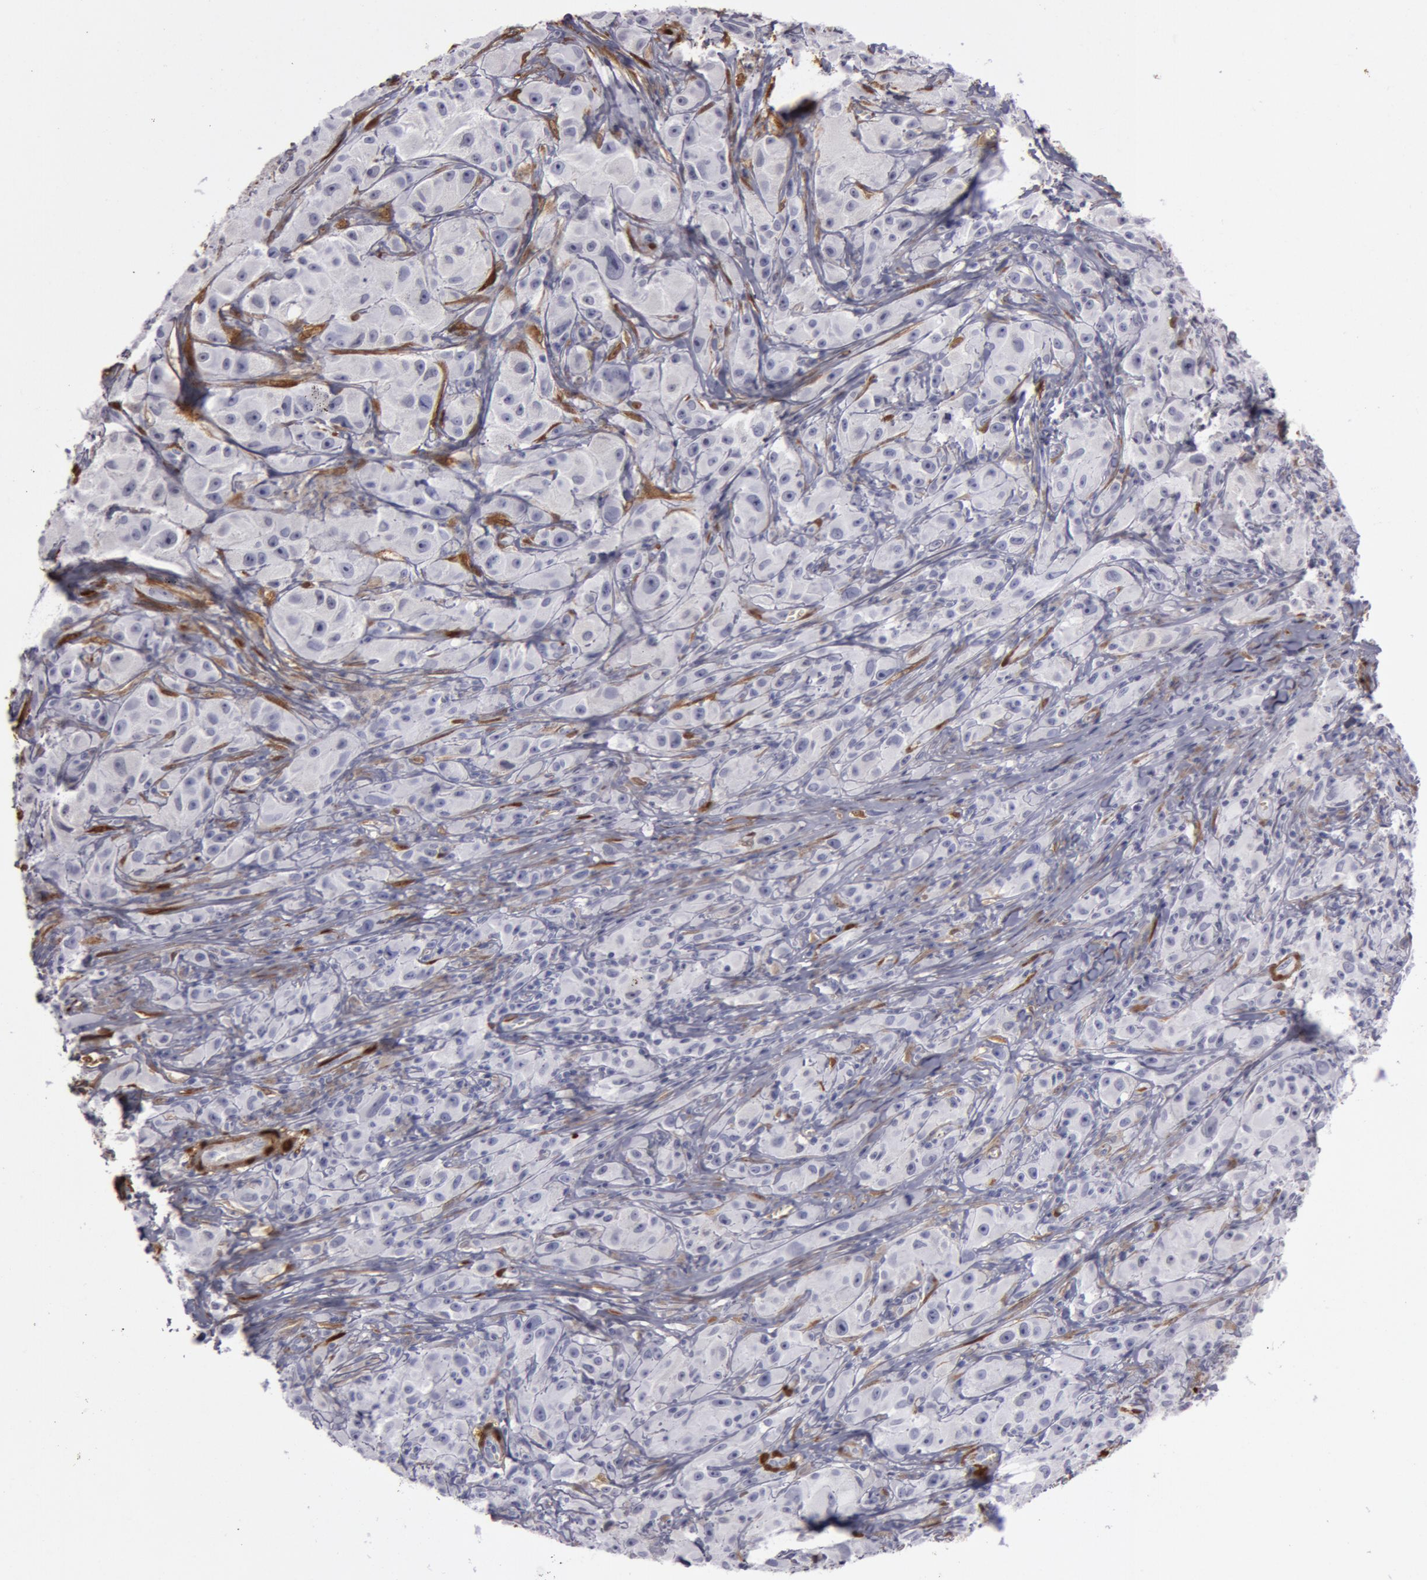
{"staining": {"intensity": "negative", "quantity": "none", "location": "none"}, "tissue": "melanoma", "cell_type": "Tumor cells", "image_type": "cancer", "snomed": [{"axis": "morphology", "description": "Malignant melanoma, NOS"}, {"axis": "topography", "description": "Skin"}], "caption": "Immunohistochemistry (IHC) micrograph of neoplastic tissue: melanoma stained with DAB (3,3'-diaminobenzidine) exhibits no significant protein positivity in tumor cells.", "gene": "TAGLN", "patient": {"sex": "male", "age": 56}}